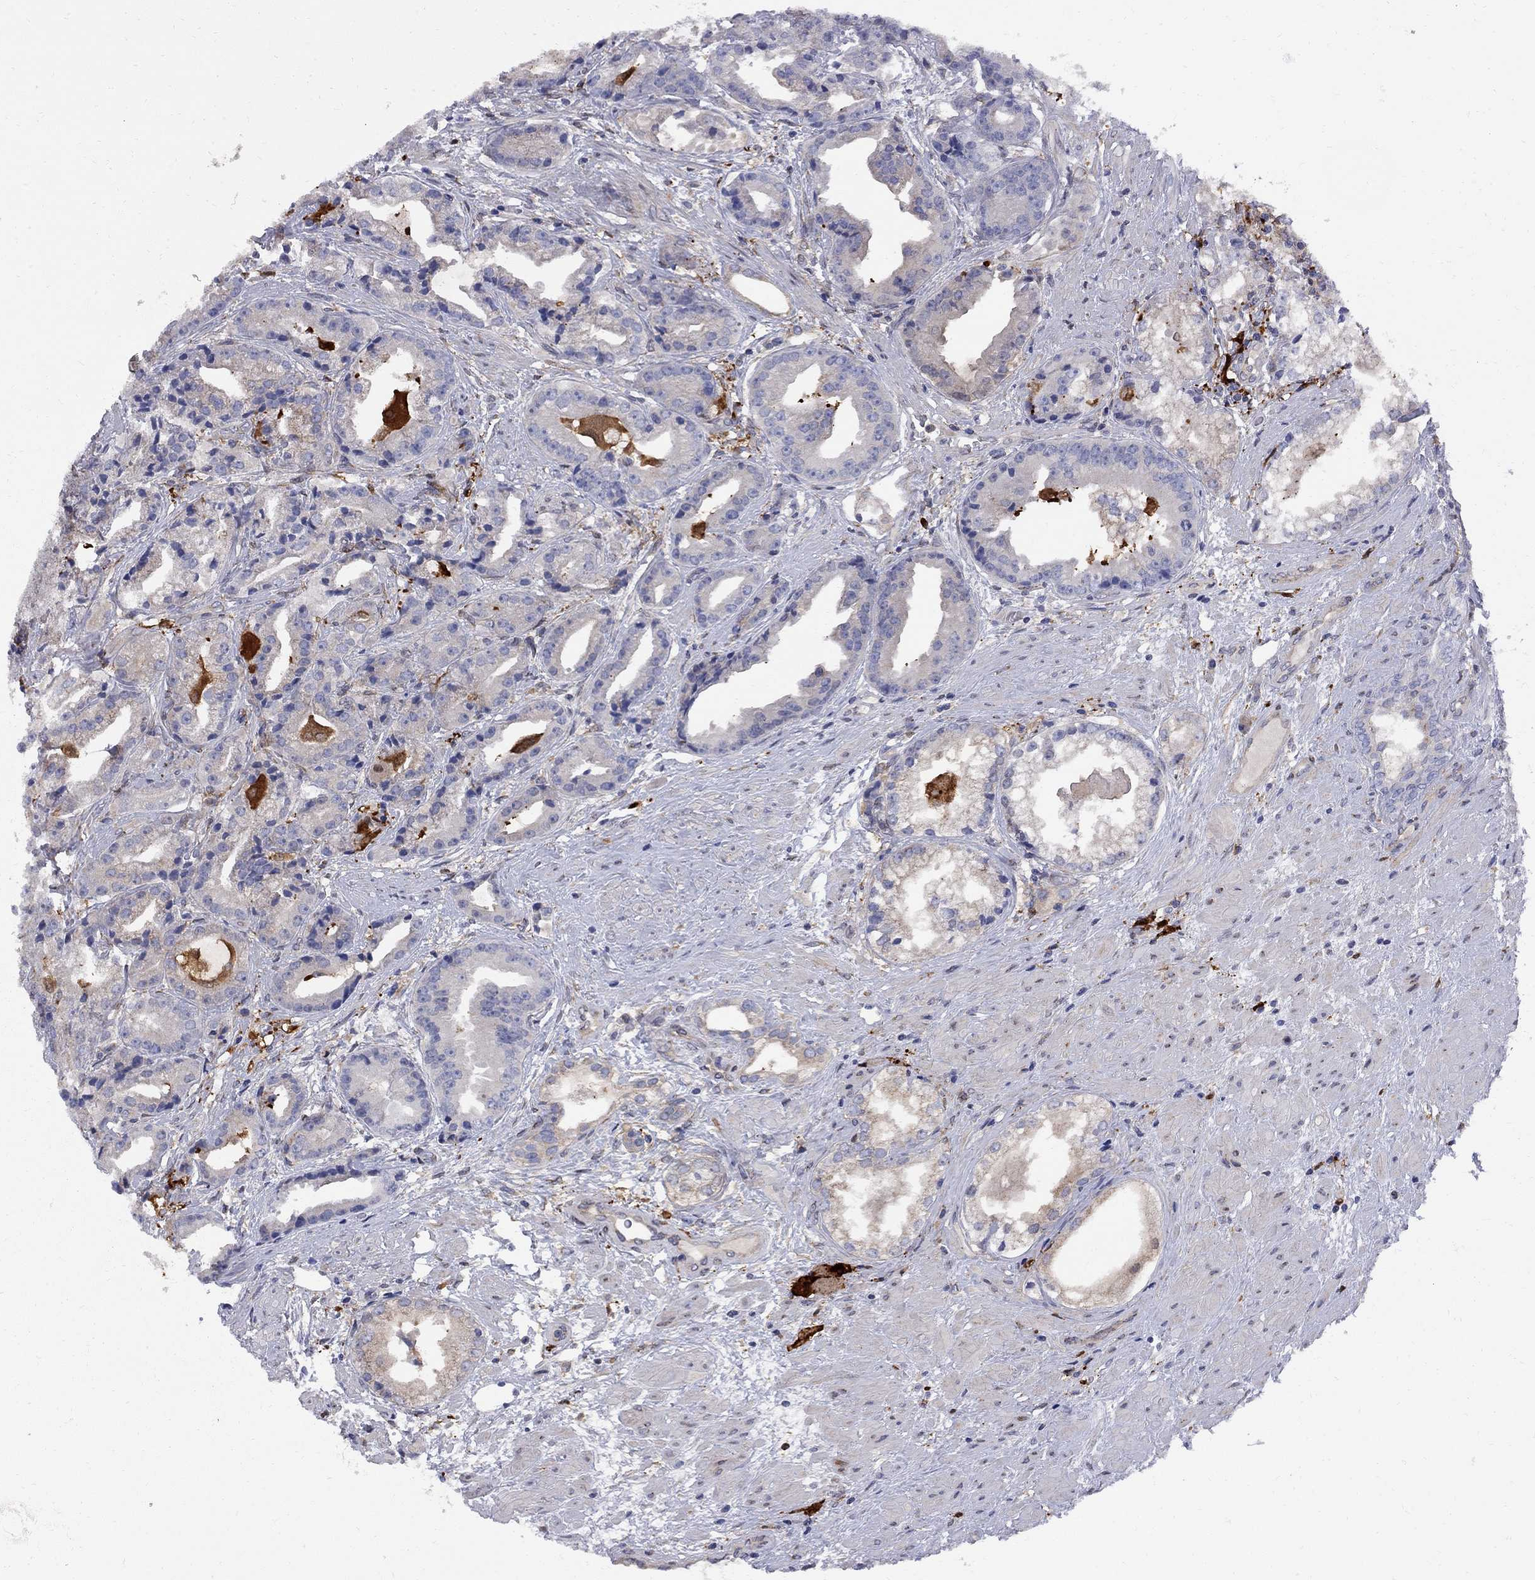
{"staining": {"intensity": "weak", "quantity": "25%-75%", "location": "cytoplasmic/membranous"}, "tissue": "prostate cancer", "cell_type": "Tumor cells", "image_type": "cancer", "snomed": [{"axis": "morphology", "description": "Adenocarcinoma, NOS"}, {"axis": "morphology", "description": "Adenocarcinoma, High grade"}, {"axis": "topography", "description": "Prostate"}], "caption": "Immunohistochemistry staining of prostate cancer, which displays low levels of weak cytoplasmic/membranous expression in about 25%-75% of tumor cells indicating weak cytoplasmic/membranous protein expression. The staining was performed using DAB (brown) for protein detection and nuclei were counterstained in hematoxylin (blue).", "gene": "MTHFR", "patient": {"sex": "male", "age": 64}}